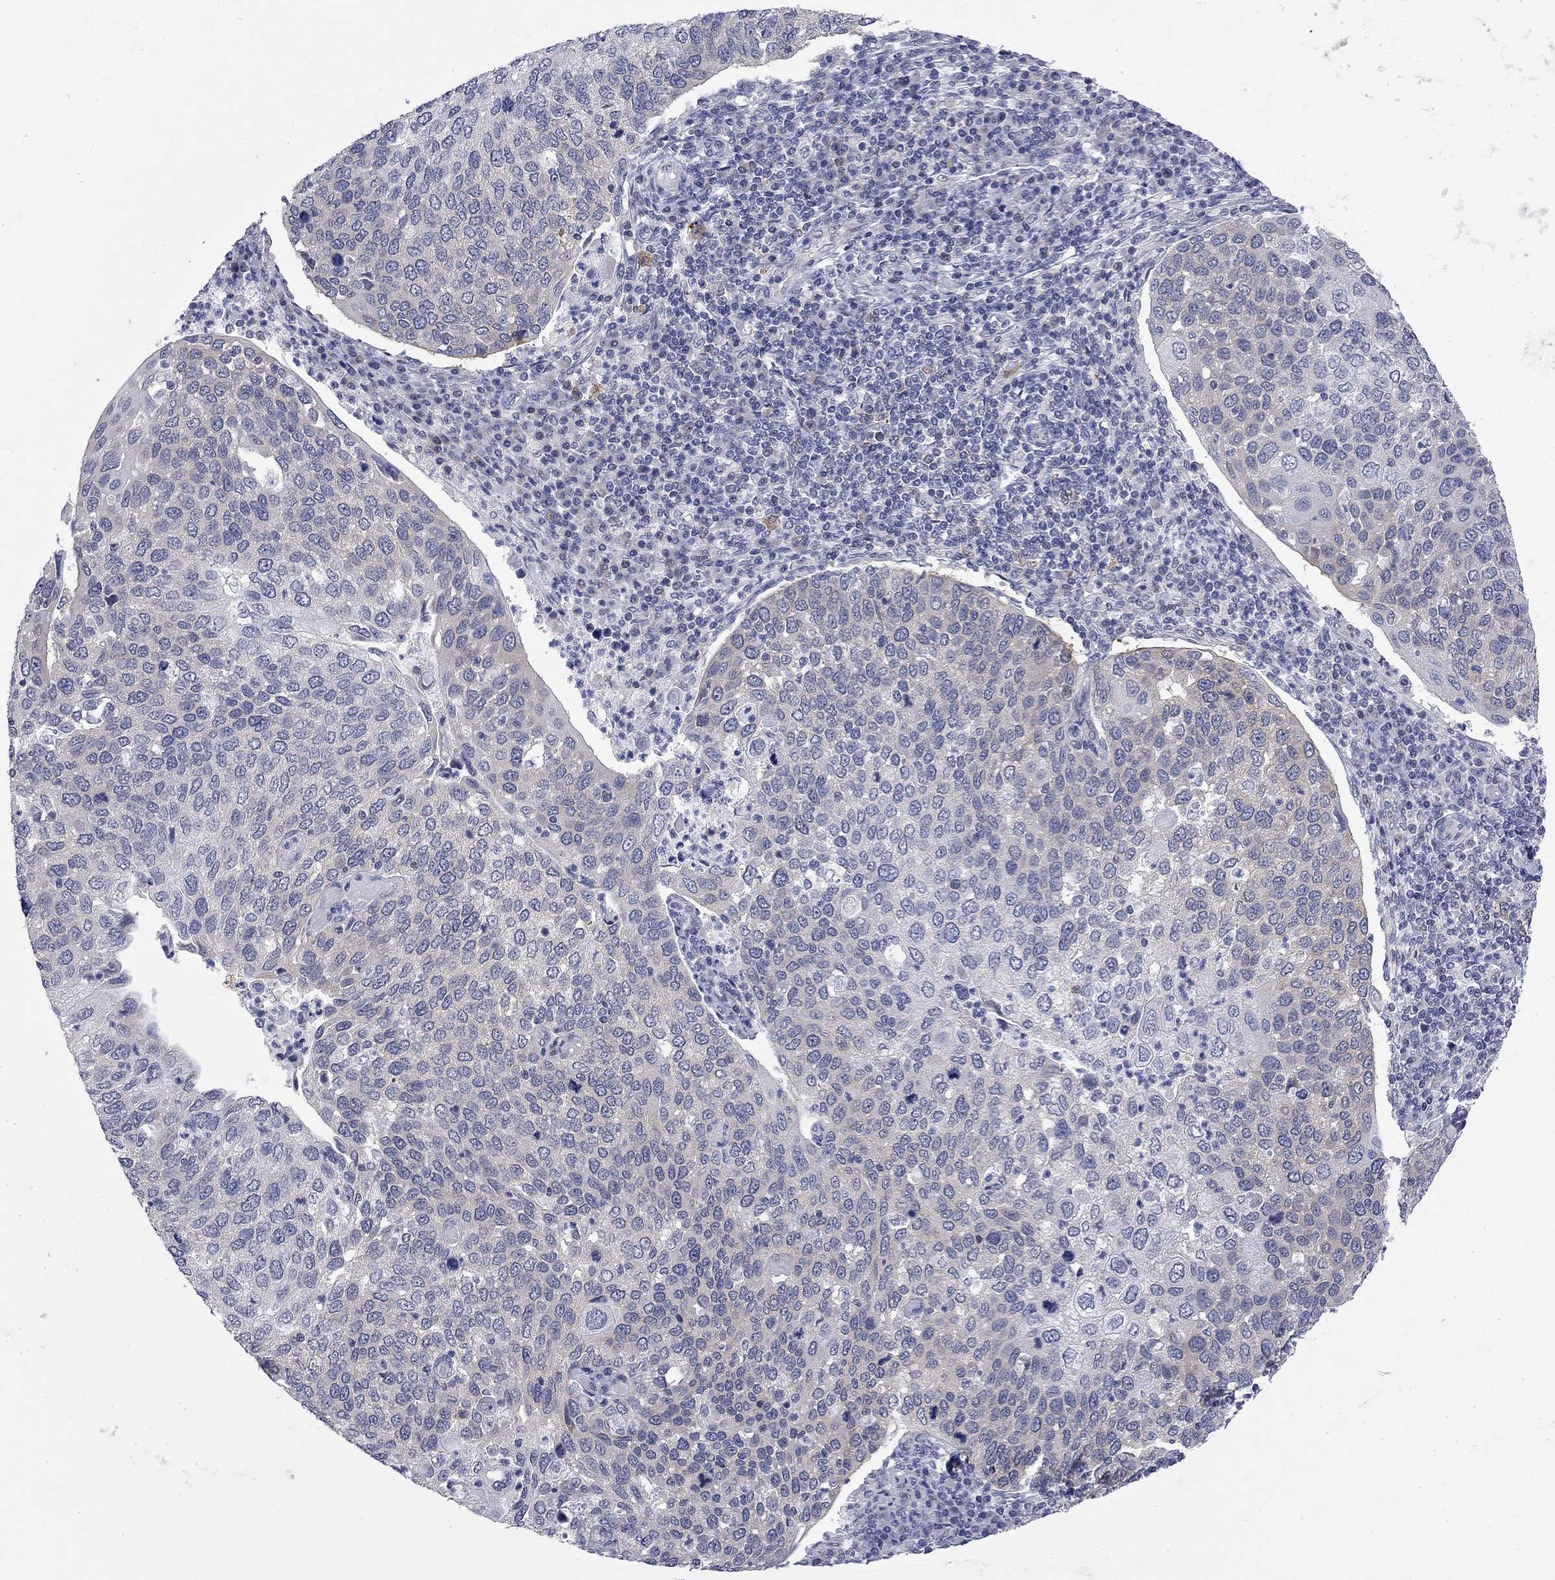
{"staining": {"intensity": "negative", "quantity": "none", "location": "none"}, "tissue": "cervical cancer", "cell_type": "Tumor cells", "image_type": "cancer", "snomed": [{"axis": "morphology", "description": "Squamous cell carcinoma, NOS"}, {"axis": "topography", "description": "Cervix"}], "caption": "An image of human squamous cell carcinoma (cervical) is negative for staining in tumor cells.", "gene": "GALNT8", "patient": {"sex": "female", "age": 54}}